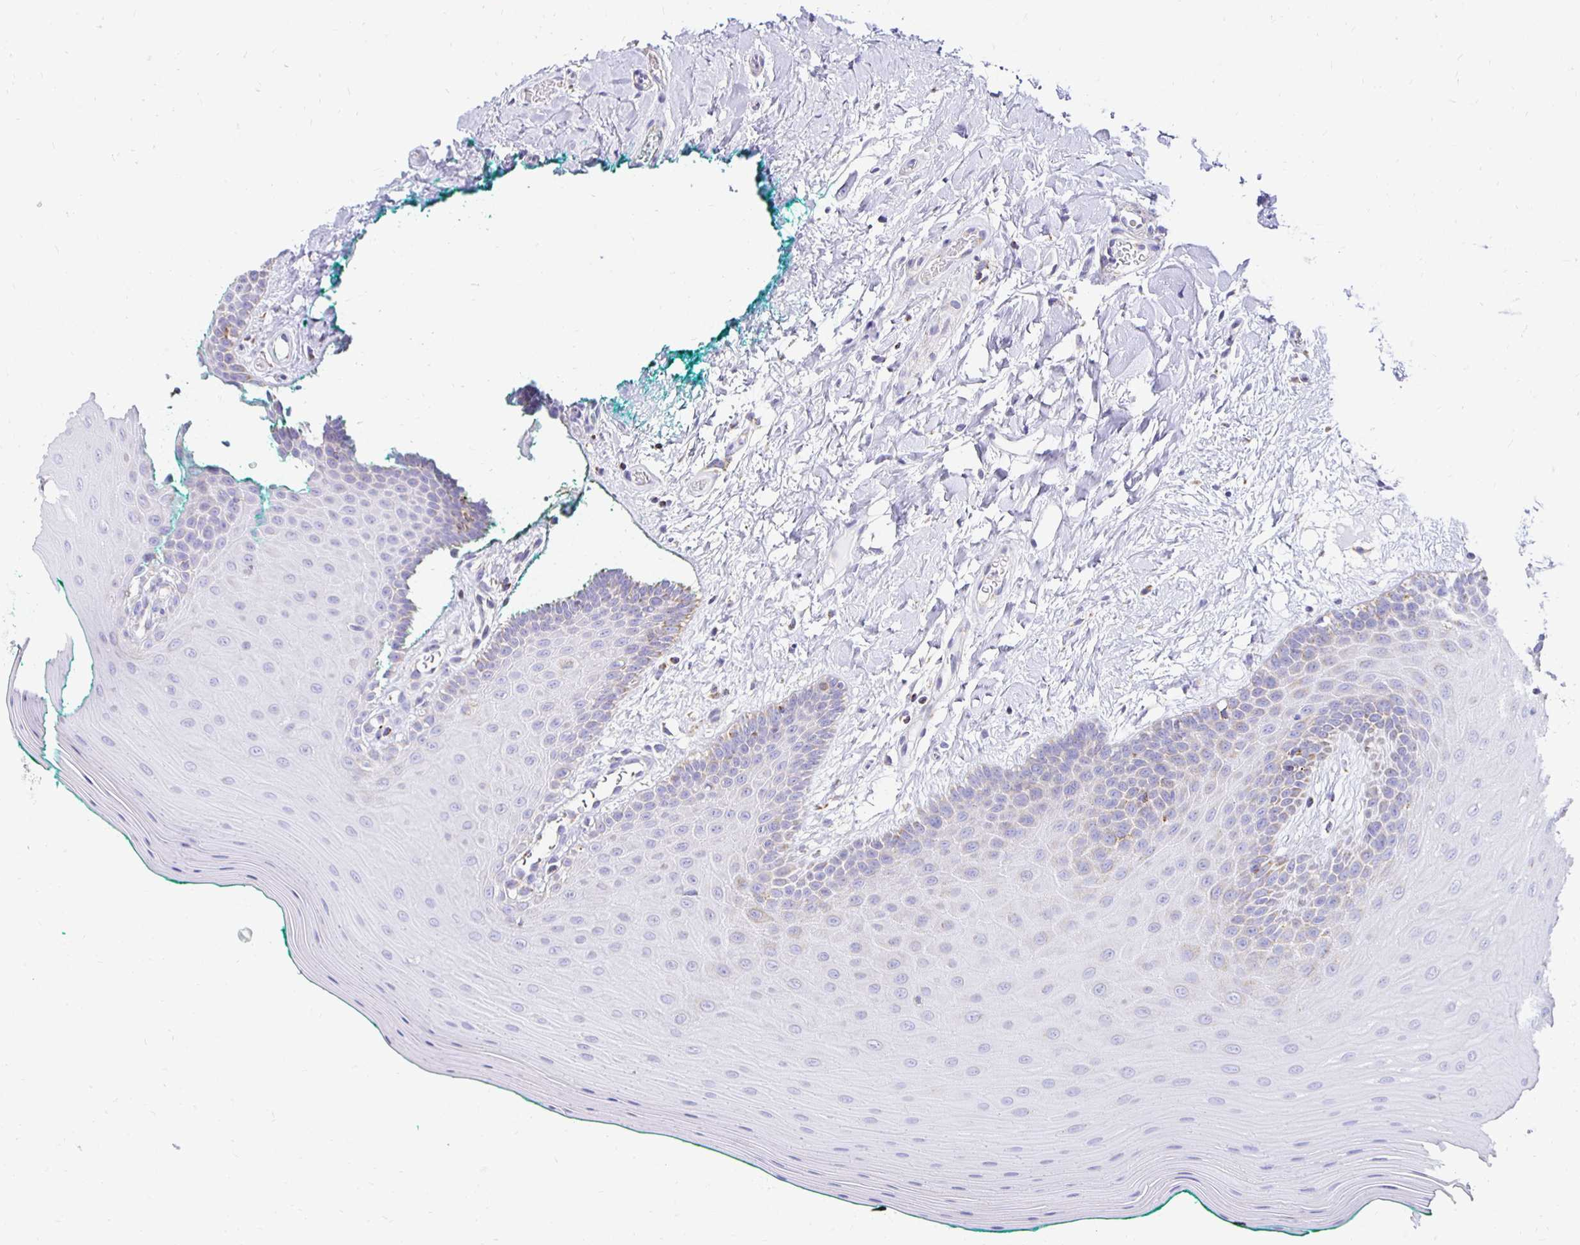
{"staining": {"intensity": "weak", "quantity": "25%-75%", "location": "cytoplasmic/membranous"}, "tissue": "oral mucosa", "cell_type": "Squamous epithelial cells", "image_type": "normal", "snomed": [{"axis": "morphology", "description": "Normal tissue, NOS"}, {"axis": "topography", "description": "Oral tissue"}], "caption": "Oral mucosa stained for a protein demonstrates weak cytoplasmic/membranous positivity in squamous epithelial cells. The protein is shown in brown color, while the nuclei are stained blue.", "gene": "PLAAT2", "patient": {"sex": "female", "age": 40}}